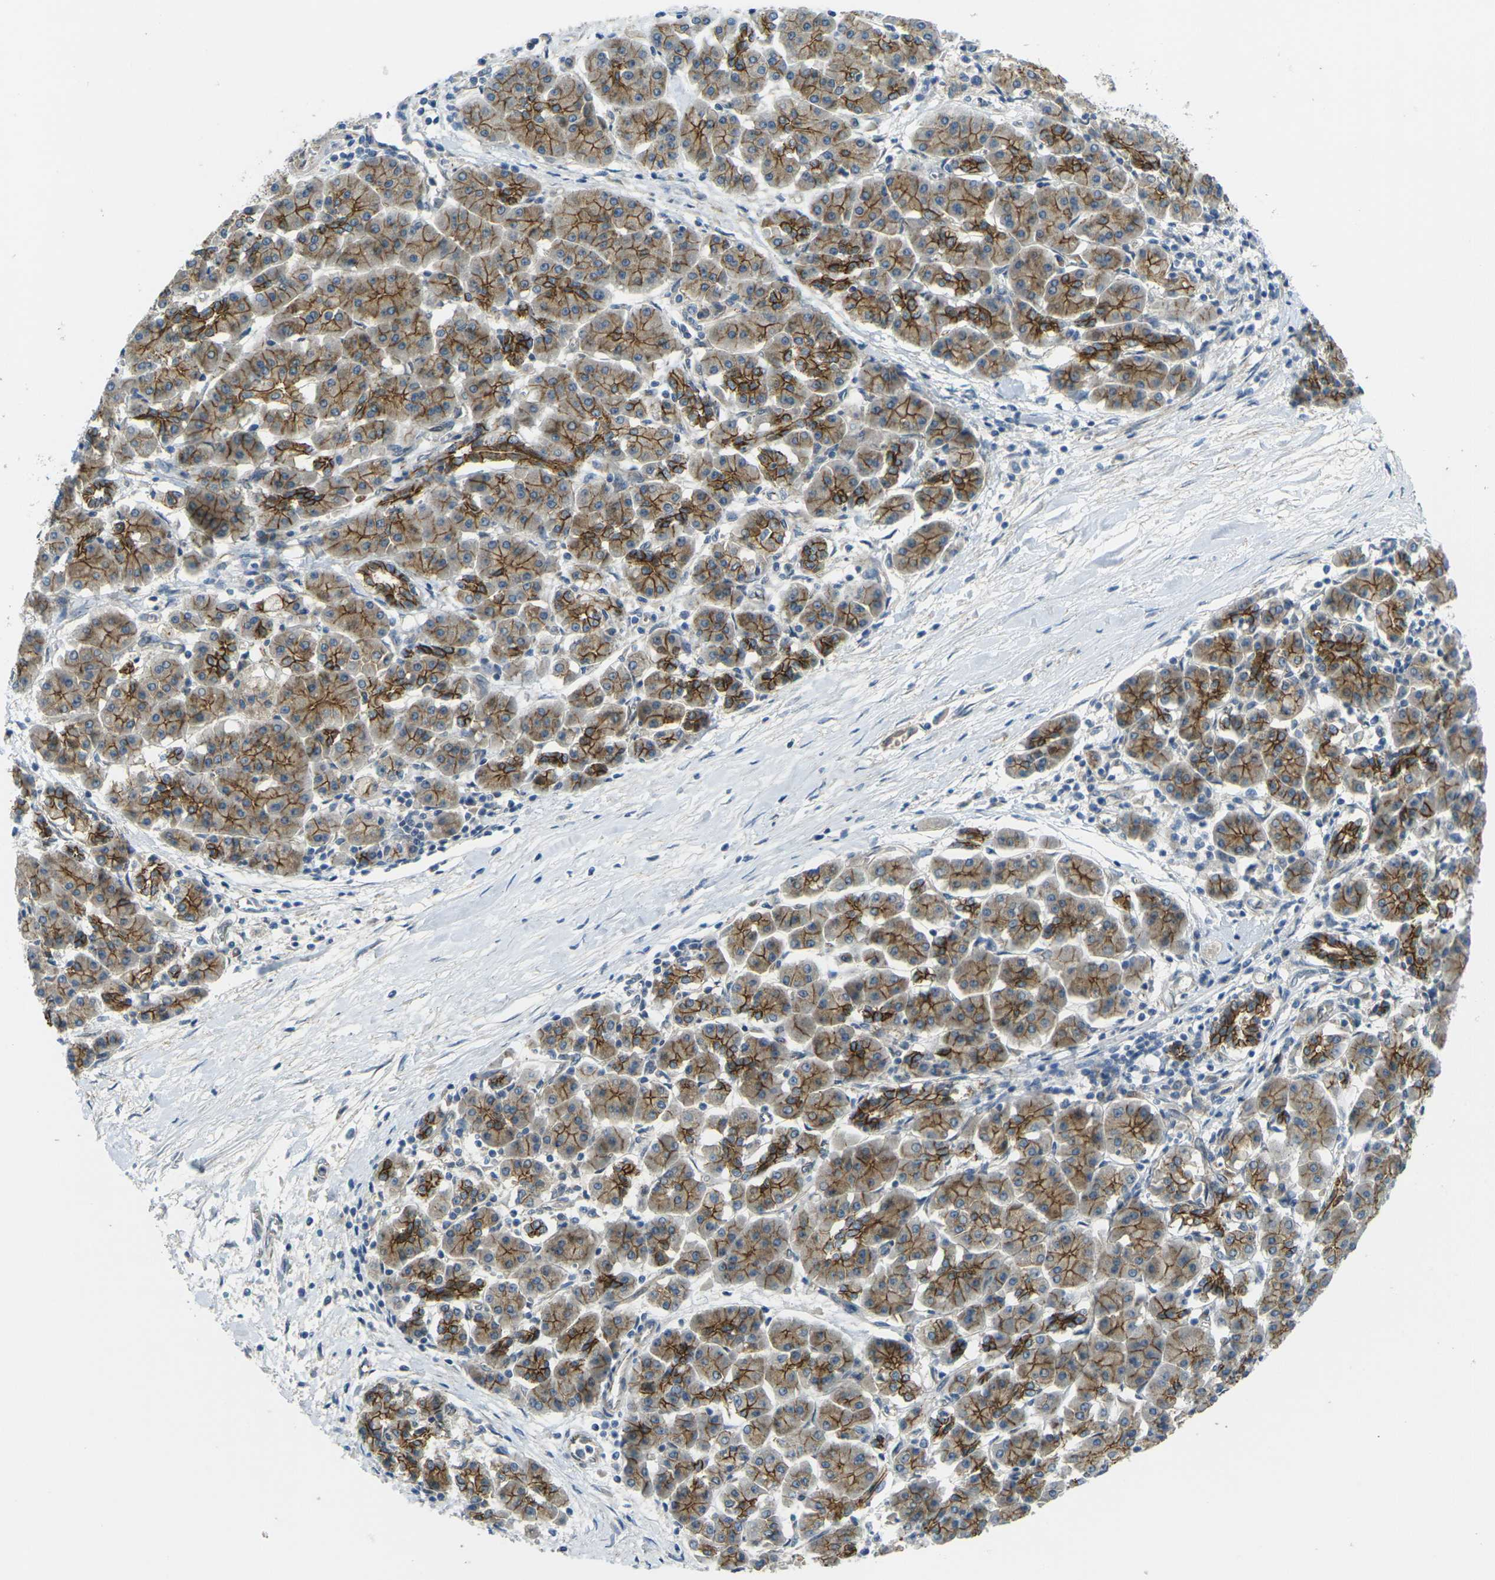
{"staining": {"intensity": "moderate", "quantity": ">75%", "location": "cytoplasmic/membranous"}, "tissue": "pancreatic cancer", "cell_type": "Tumor cells", "image_type": "cancer", "snomed": [{"axis": "morphology", "description": "Adenocarcinoma, NOS"}, {"axis": "topography", "description": "Pancreas"}], "caption": "Immunohistochemical staining of pancreatic adenocarcinoma exhibits medium levels of moderate cytoplasmic/membranous protein staining in approximately >75% of tumor cells.", "gene": "RHBDD1", "patient": {"sex": "female", "age": 57}}